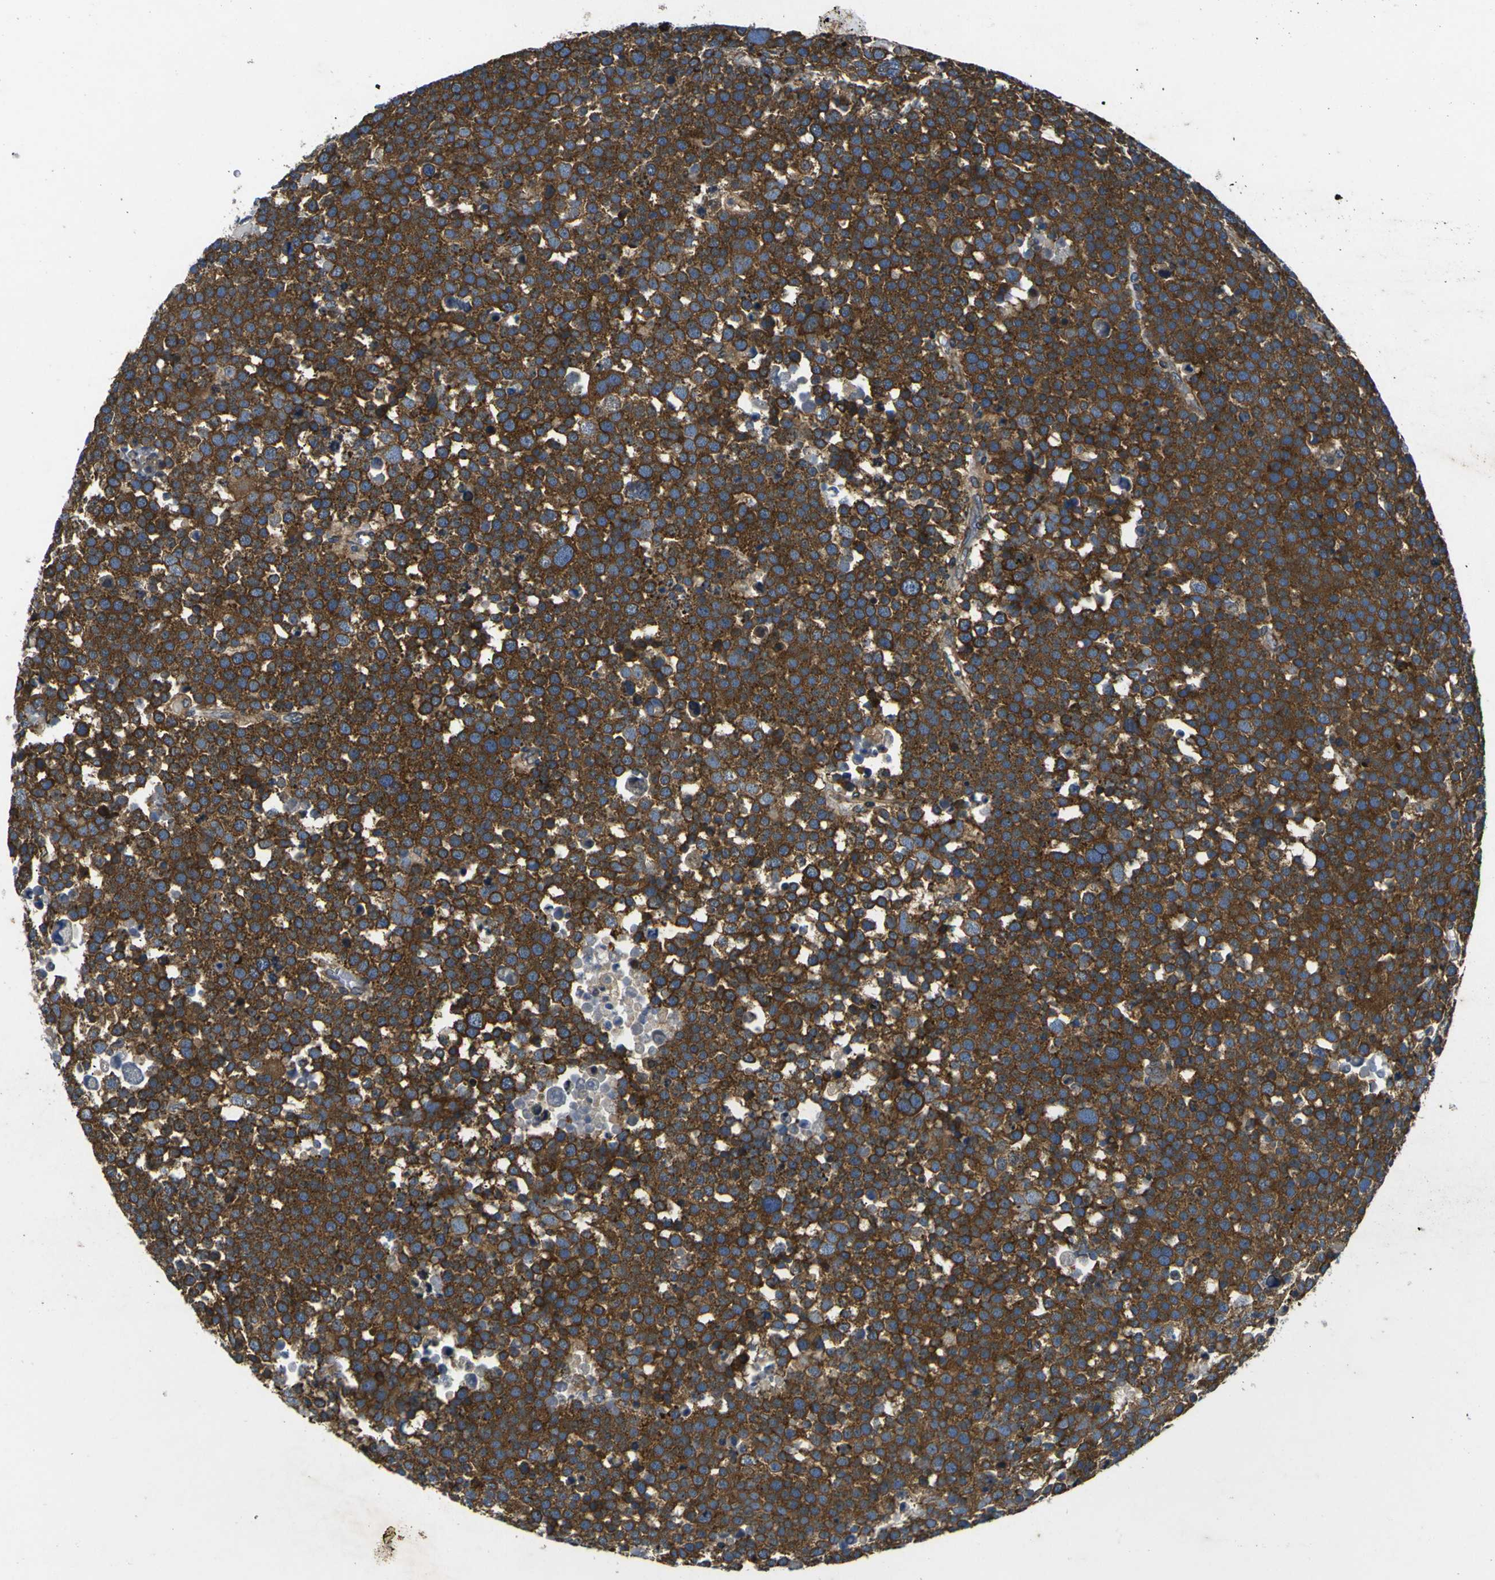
{"staining": {"intensity": "strong", "quantity": ">75%", "location": "cytoplasmic/membranous"}, "tissue": "testis cancer", "cell_type": "Tumor cells", "image_type": "cancer", "snomed": [{"axis": "morphology", "description": "Seminoma, NOS"}, {"axis": "topography", "description": "Testis"}], "caption": "A high amount of strong cytoplasmic/membranous expression is appreciated in approximately >75% of tumor cells in testis seminoma tissue.", "gene": "RPSA", "patient": {"sex": "male", "age": 71}}